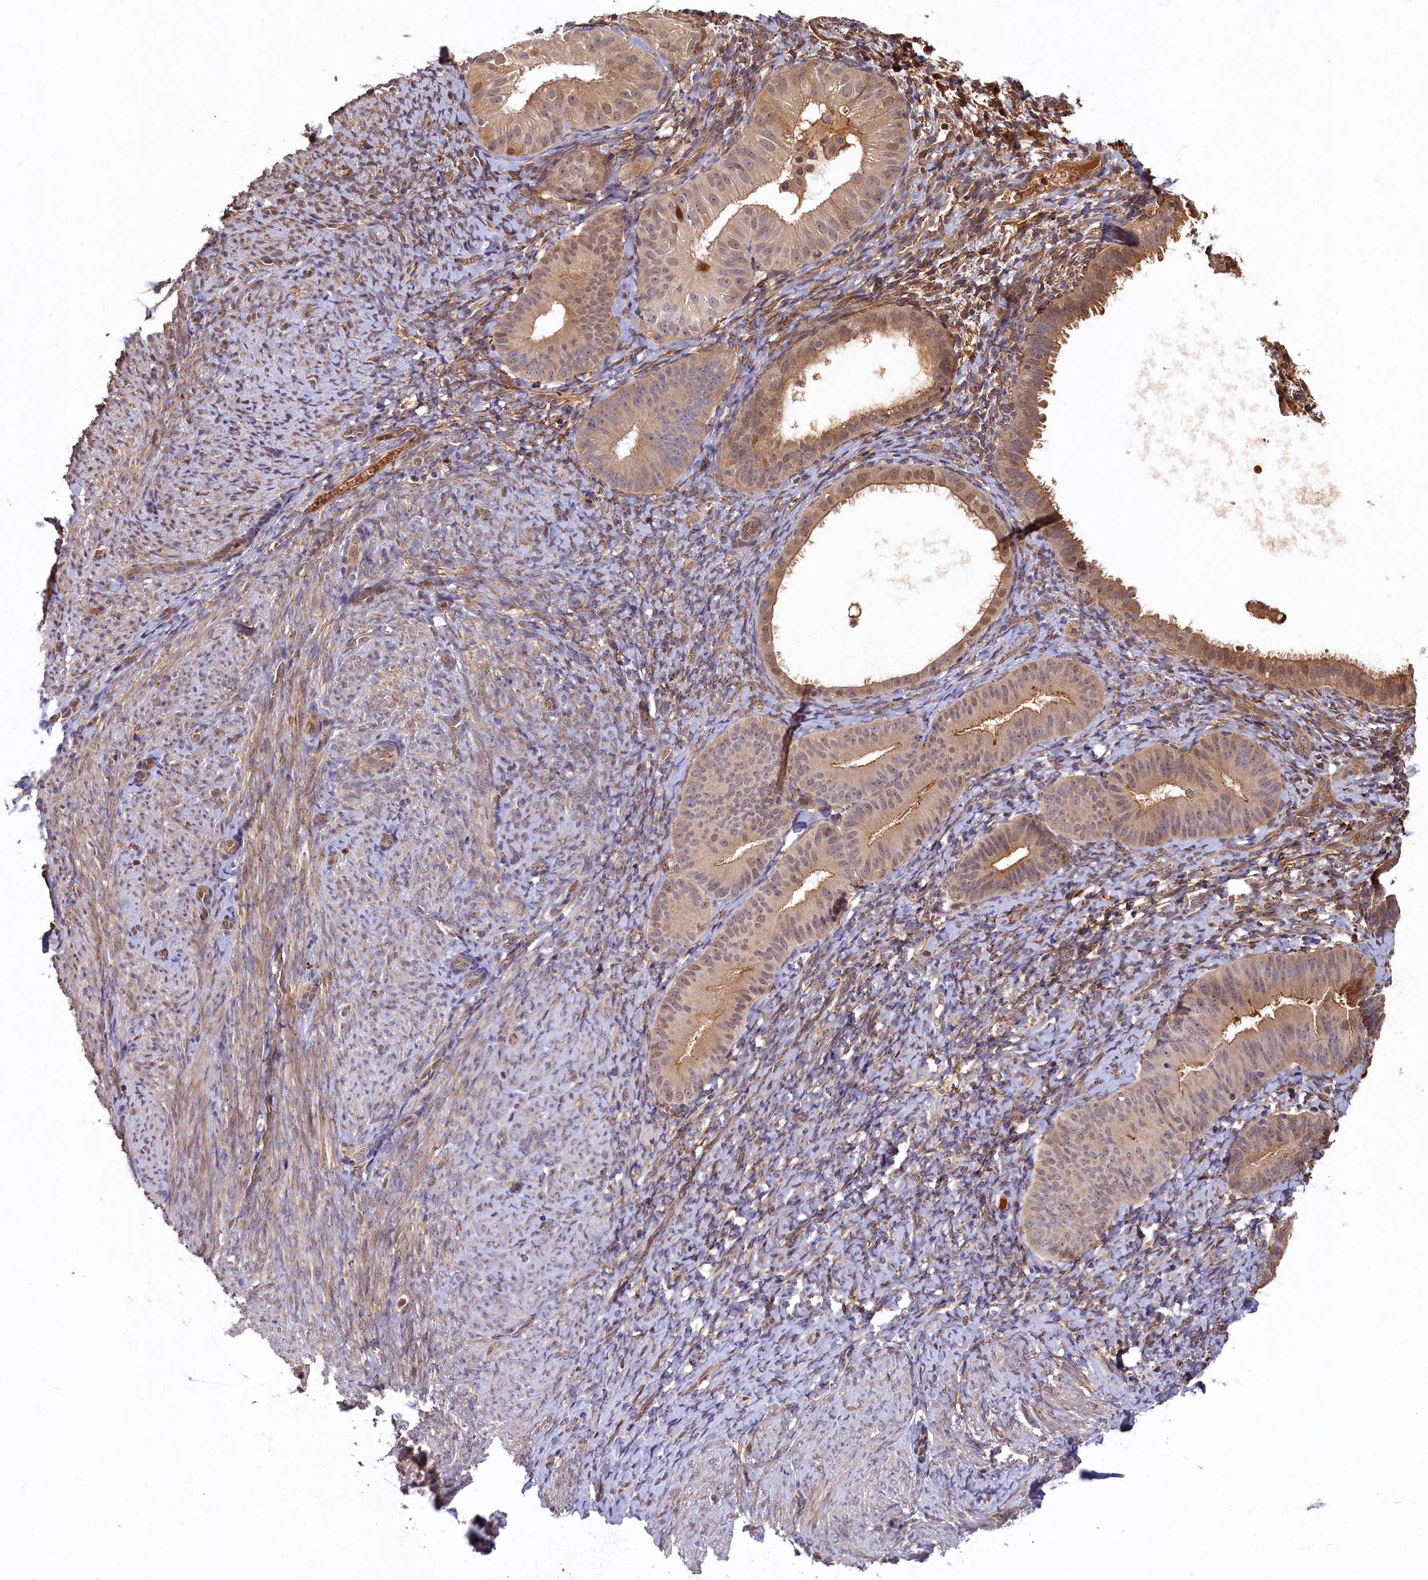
{"staining": {"intensity": "negative", "quantity": "none", "location": "none"}, "tissue": "endometrium", "cell_type": "Cells in endometrial stroma", "image_type": "normal", "snomed": [{"axis": "morphology", "description": "Normal tissue, NOS"}, {"axis": "topography", "description": "Endometrium"}], "caption": "DAB (3,3'-diaminobenzidine) immunohistochemical staining of benign human endometrium reveals no significant staining in cells in endometrial stroma.", "gene": "LCMT2", "patient": {"sex": "female", "age": 65}}